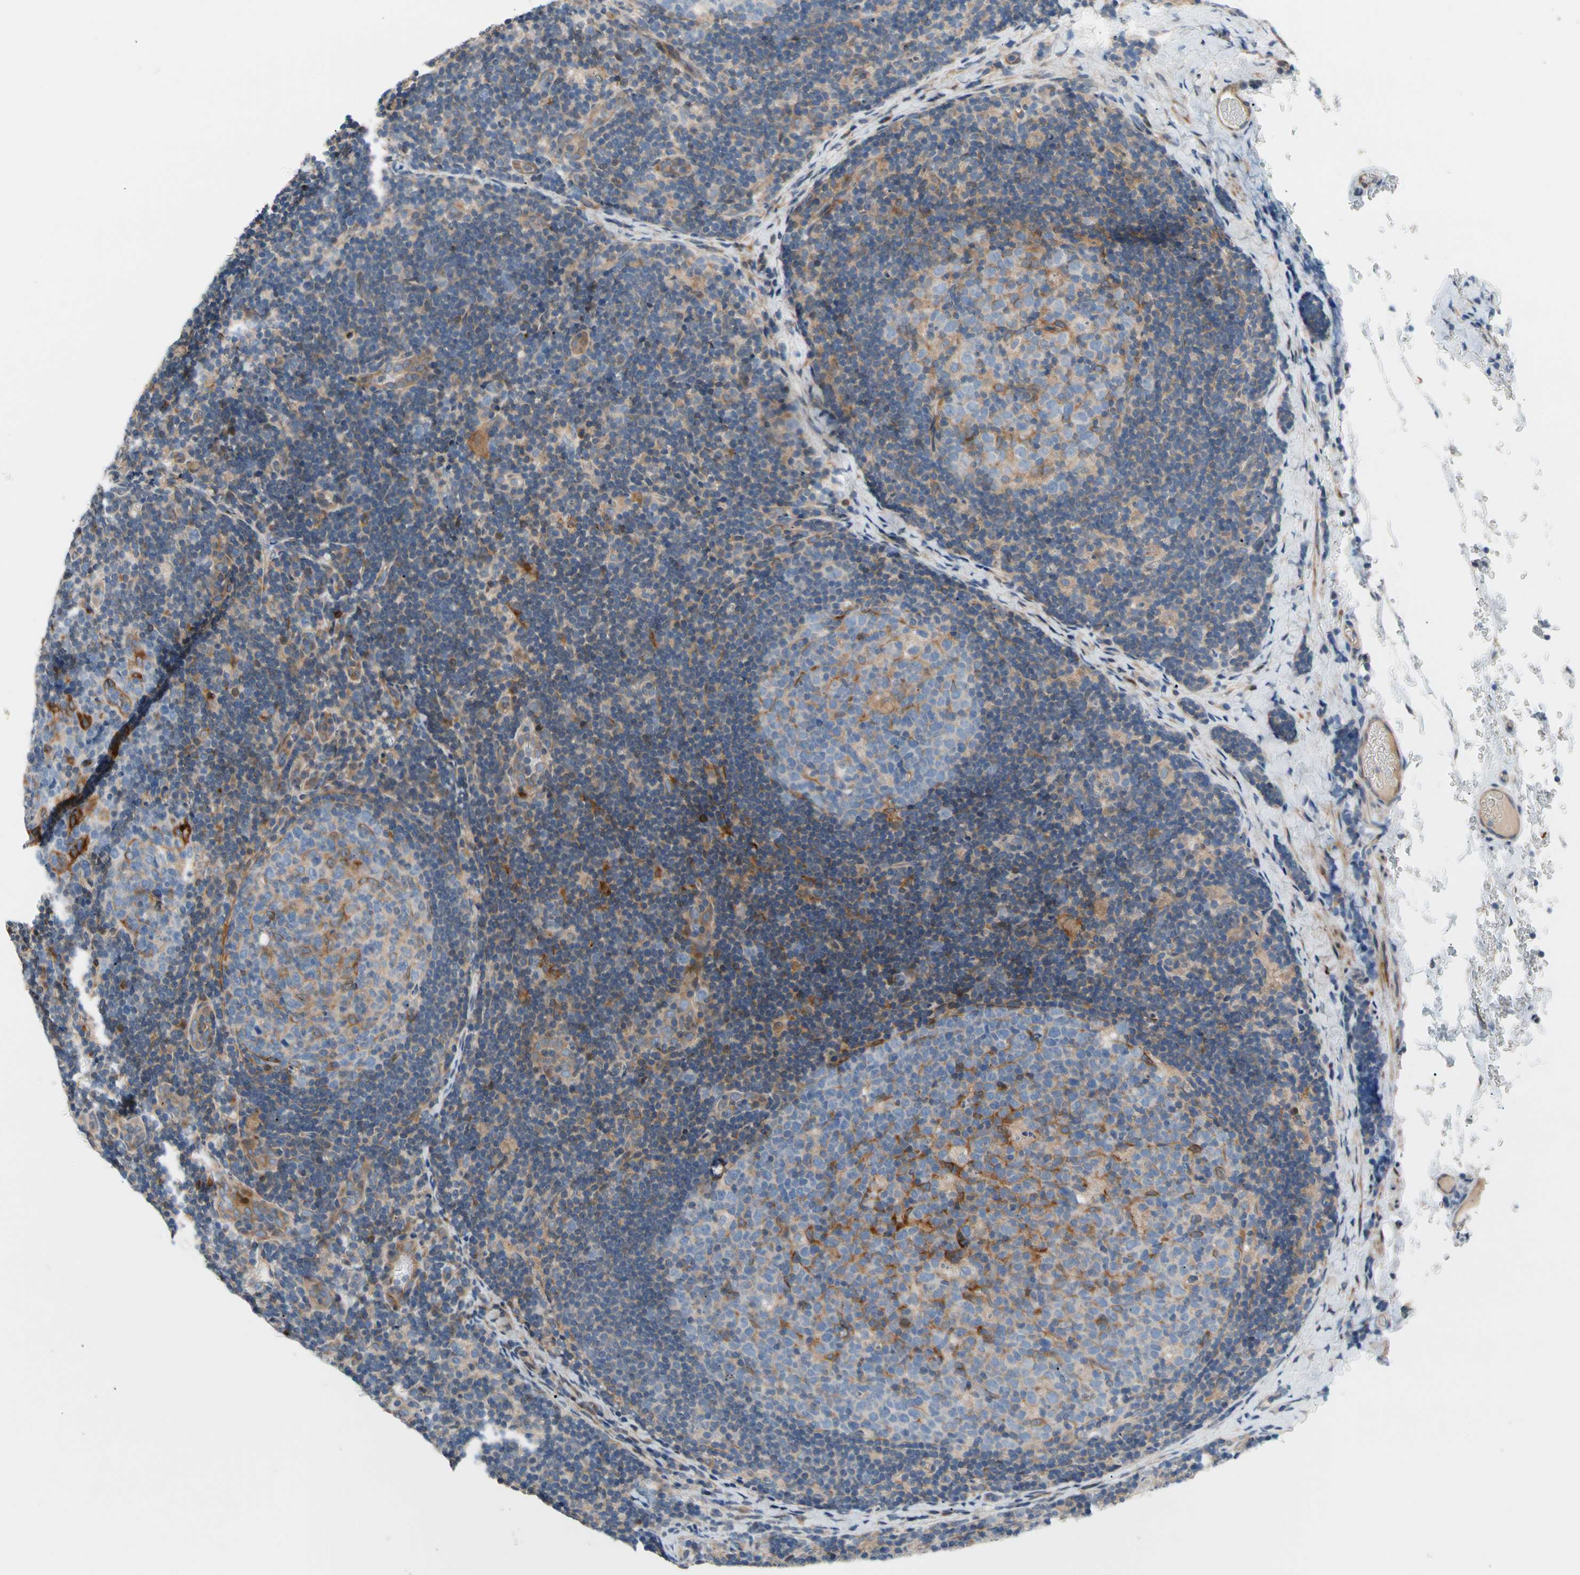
{"staining": {"intensity": "negative", "quantity": "none", "location": "none"}, "tissue": "lymph node", "cell_type": "Germinal center cells", "image_type": "normal", "snomed": [{"axis": "morphology", "description": "Normal tissue, NOS"}, {"axis": "topography", "description": "Lymph node"}], "caption": "An IHC micrograph of benign lymph node is shown. There is no staining in germinal center cells of lymph node.", "gene": "MAP3K3", "patient": {"sex": "female", "age": 14}}